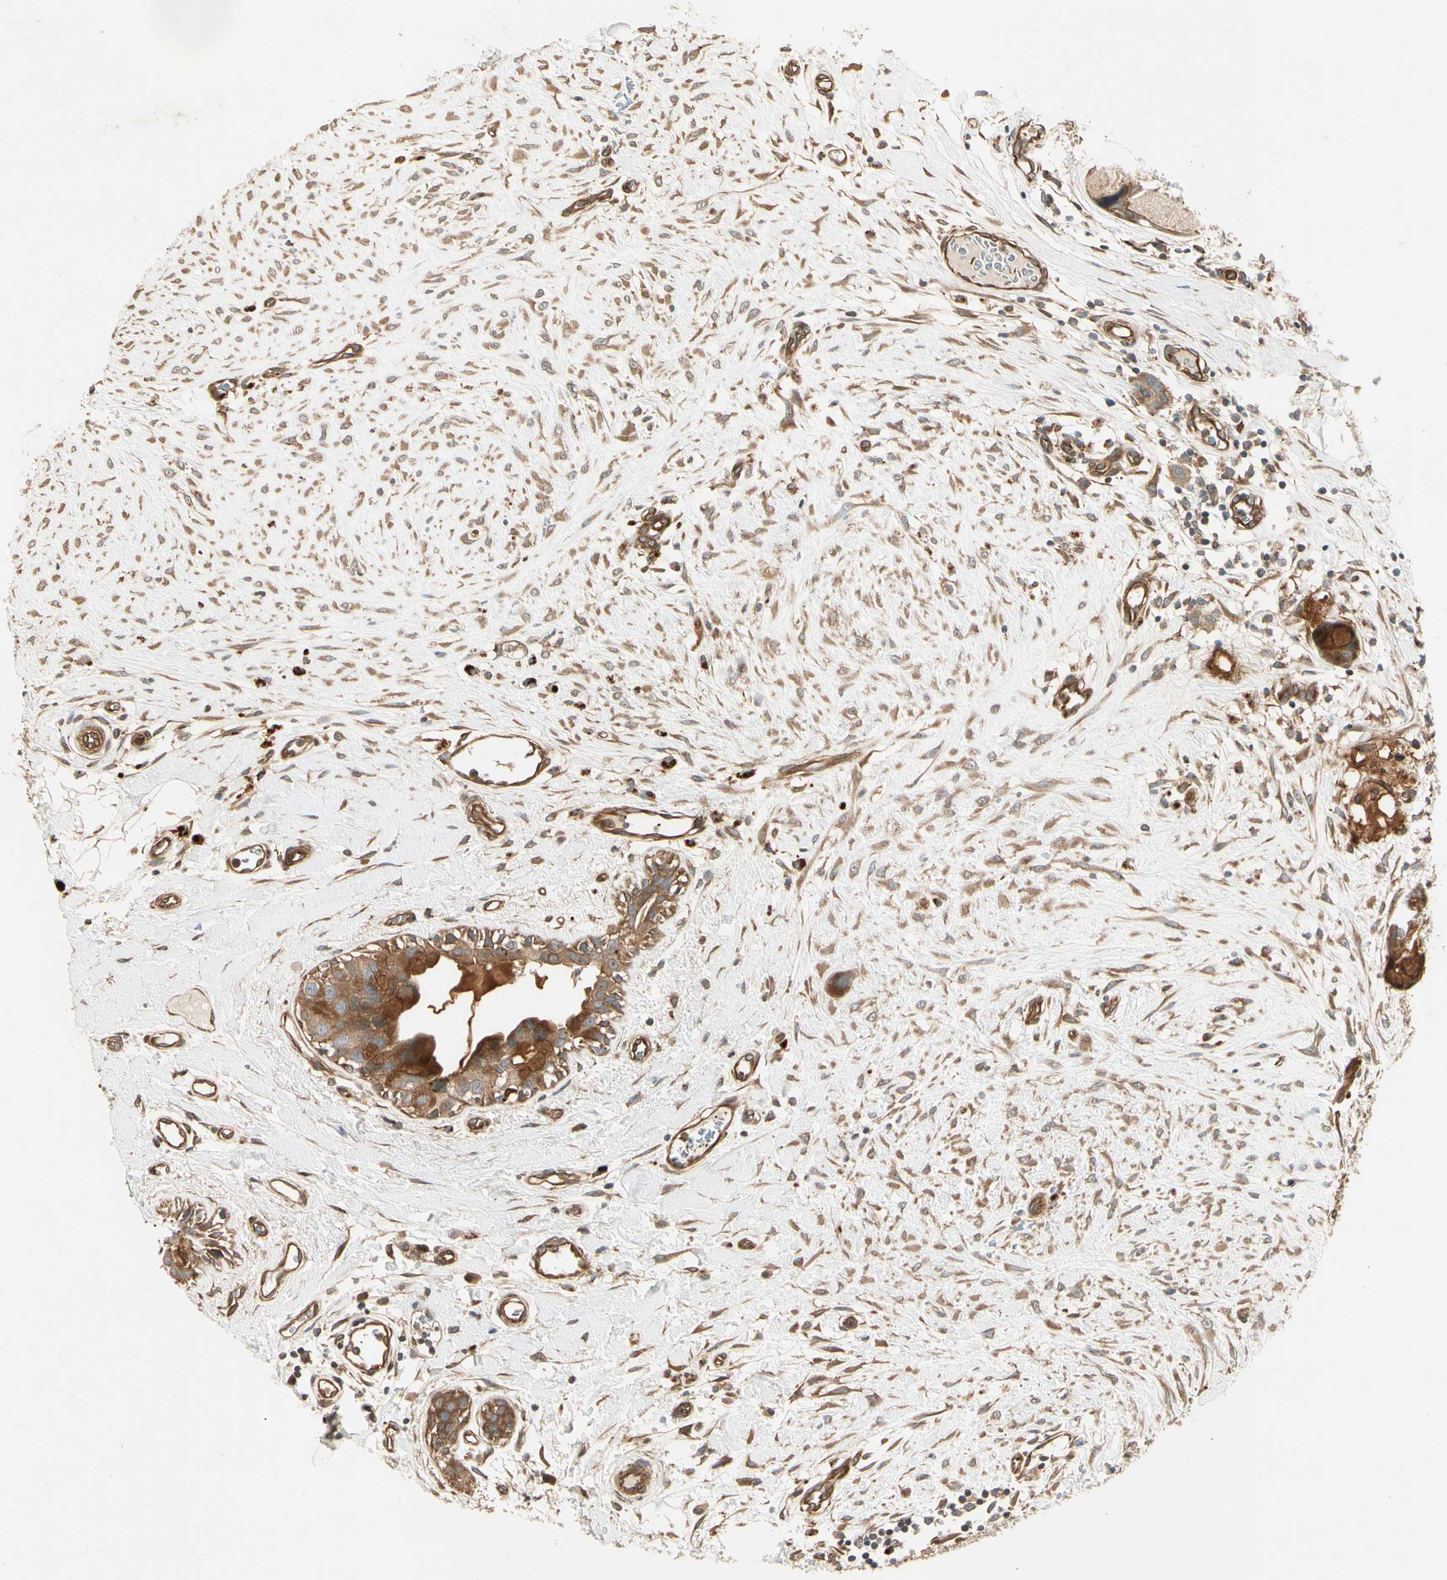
{"staining": {"intensity": "moderate", "quantity": "25%-75%", "location": "cytoplasmic/membranous"}, "tissue": "breast cancer", "cell_type": "Tumor cells", "image_type": "cancer", "snomed": [{"axis": "morphology", "description": "Duct carcinoma"}, {"axis": "topography", "description": "Breast"}], "caption": "Immunohistochemical staining of breast cancer (intraductal carcinoma) demonstrates medium levels of moderate cytoplasmic/membranous positivity in approximately 25%-75% of tumor cells.", "gene": "ROCK2", "patient": {"sex": "female", "age": 40}}